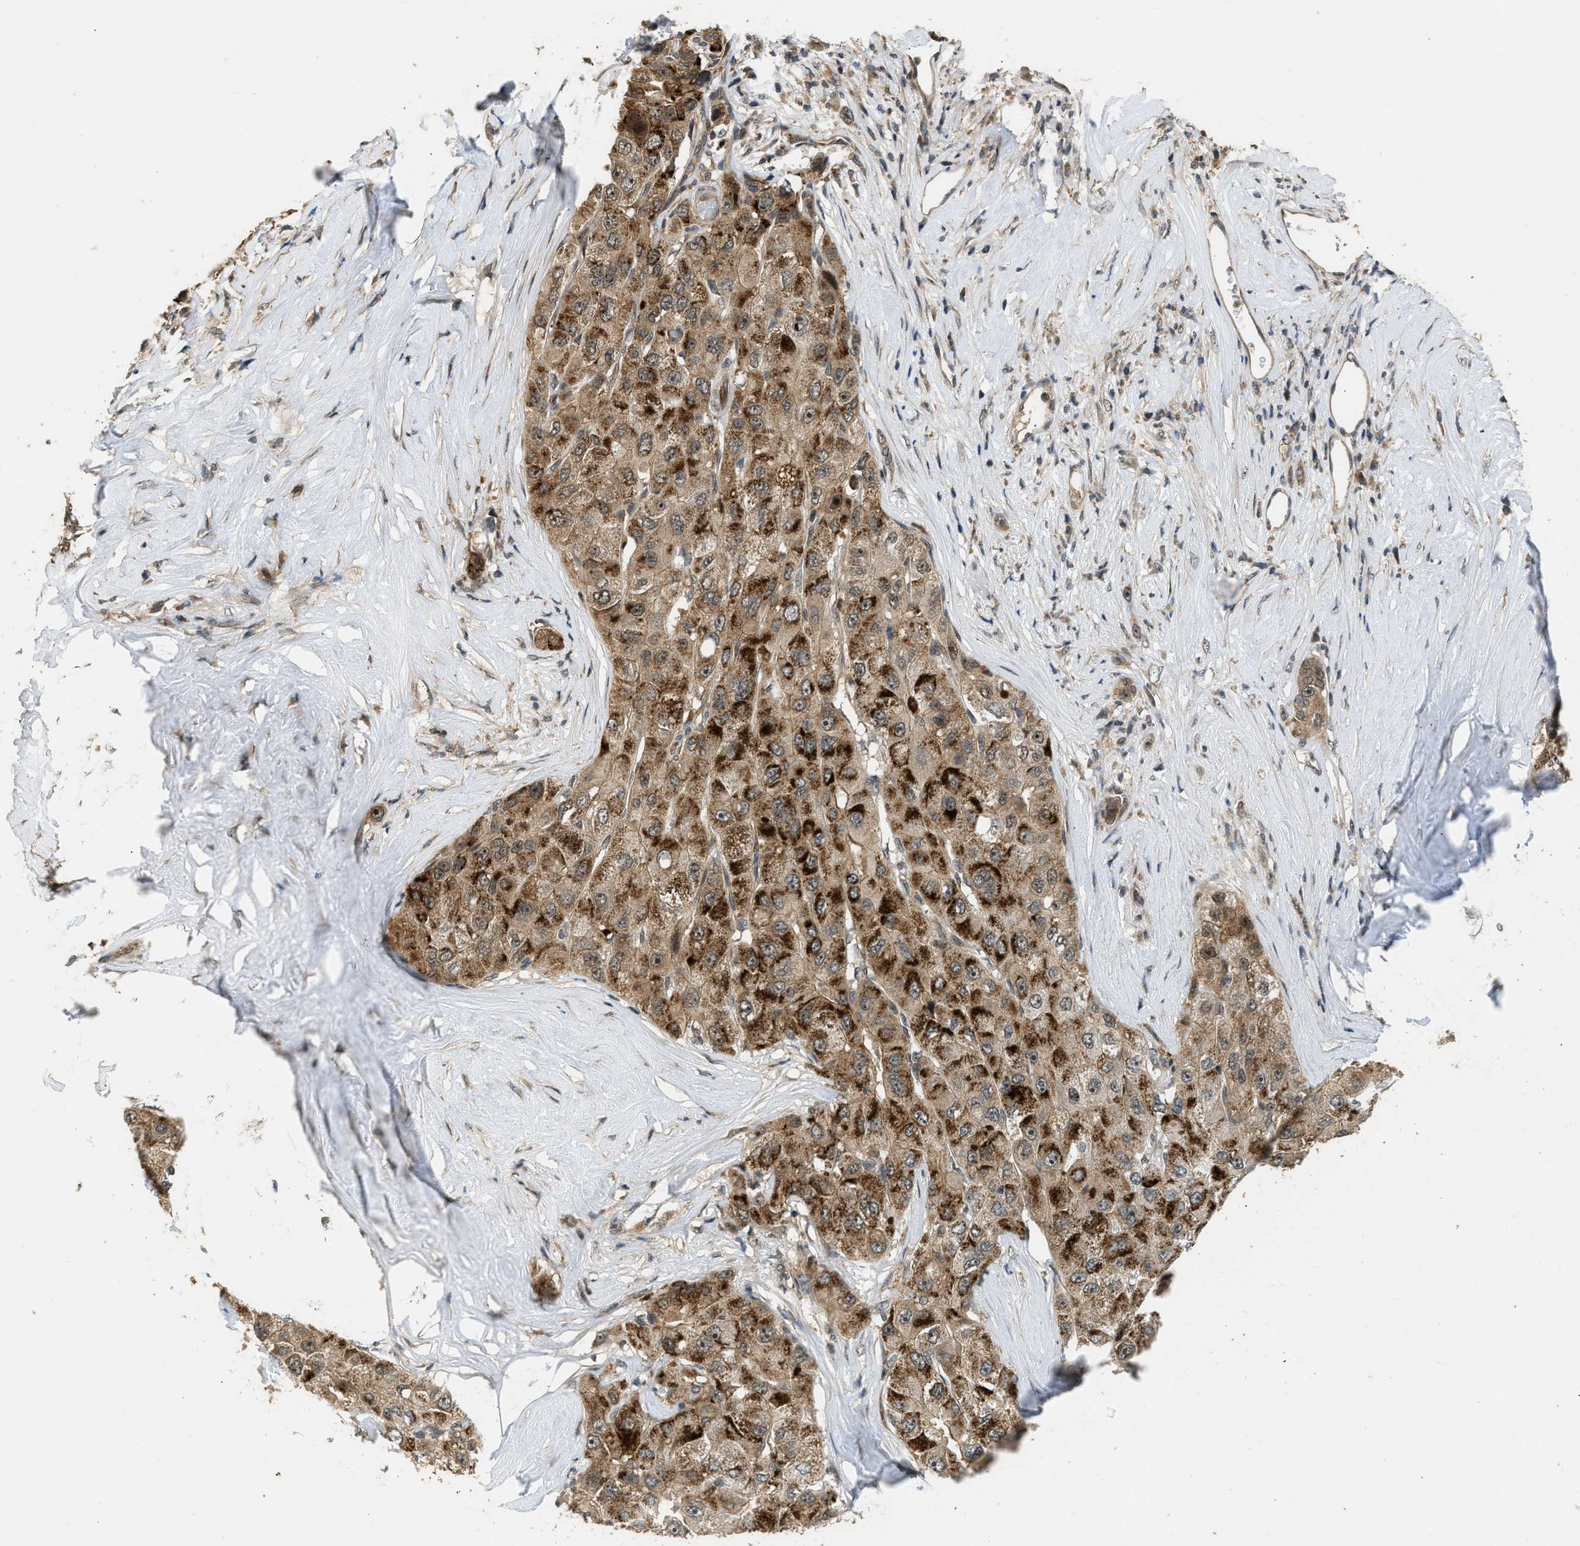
{"staining": {"intensity": "strong", "quantity": ">75%", "location": "cytoplasmic/membranous"}, "tissue": "liver cancer", "cell_type": "Tumor cells", "image_type": "cancer", "snomed": [{"axis": "morphology", "description": "Carcinoma, Hepatocellular, NOS"}, {"axis": "topography", "description": "Liver"}], "caption": "Immunohistochemical staining of human hepatocellular carcinoma (liver) exhibits high levels of strong cytoplasmic/membranous staining in about >75% of tumor cells.", "gene": "GET1", "patient": {"sex": "male", "age": 80}}